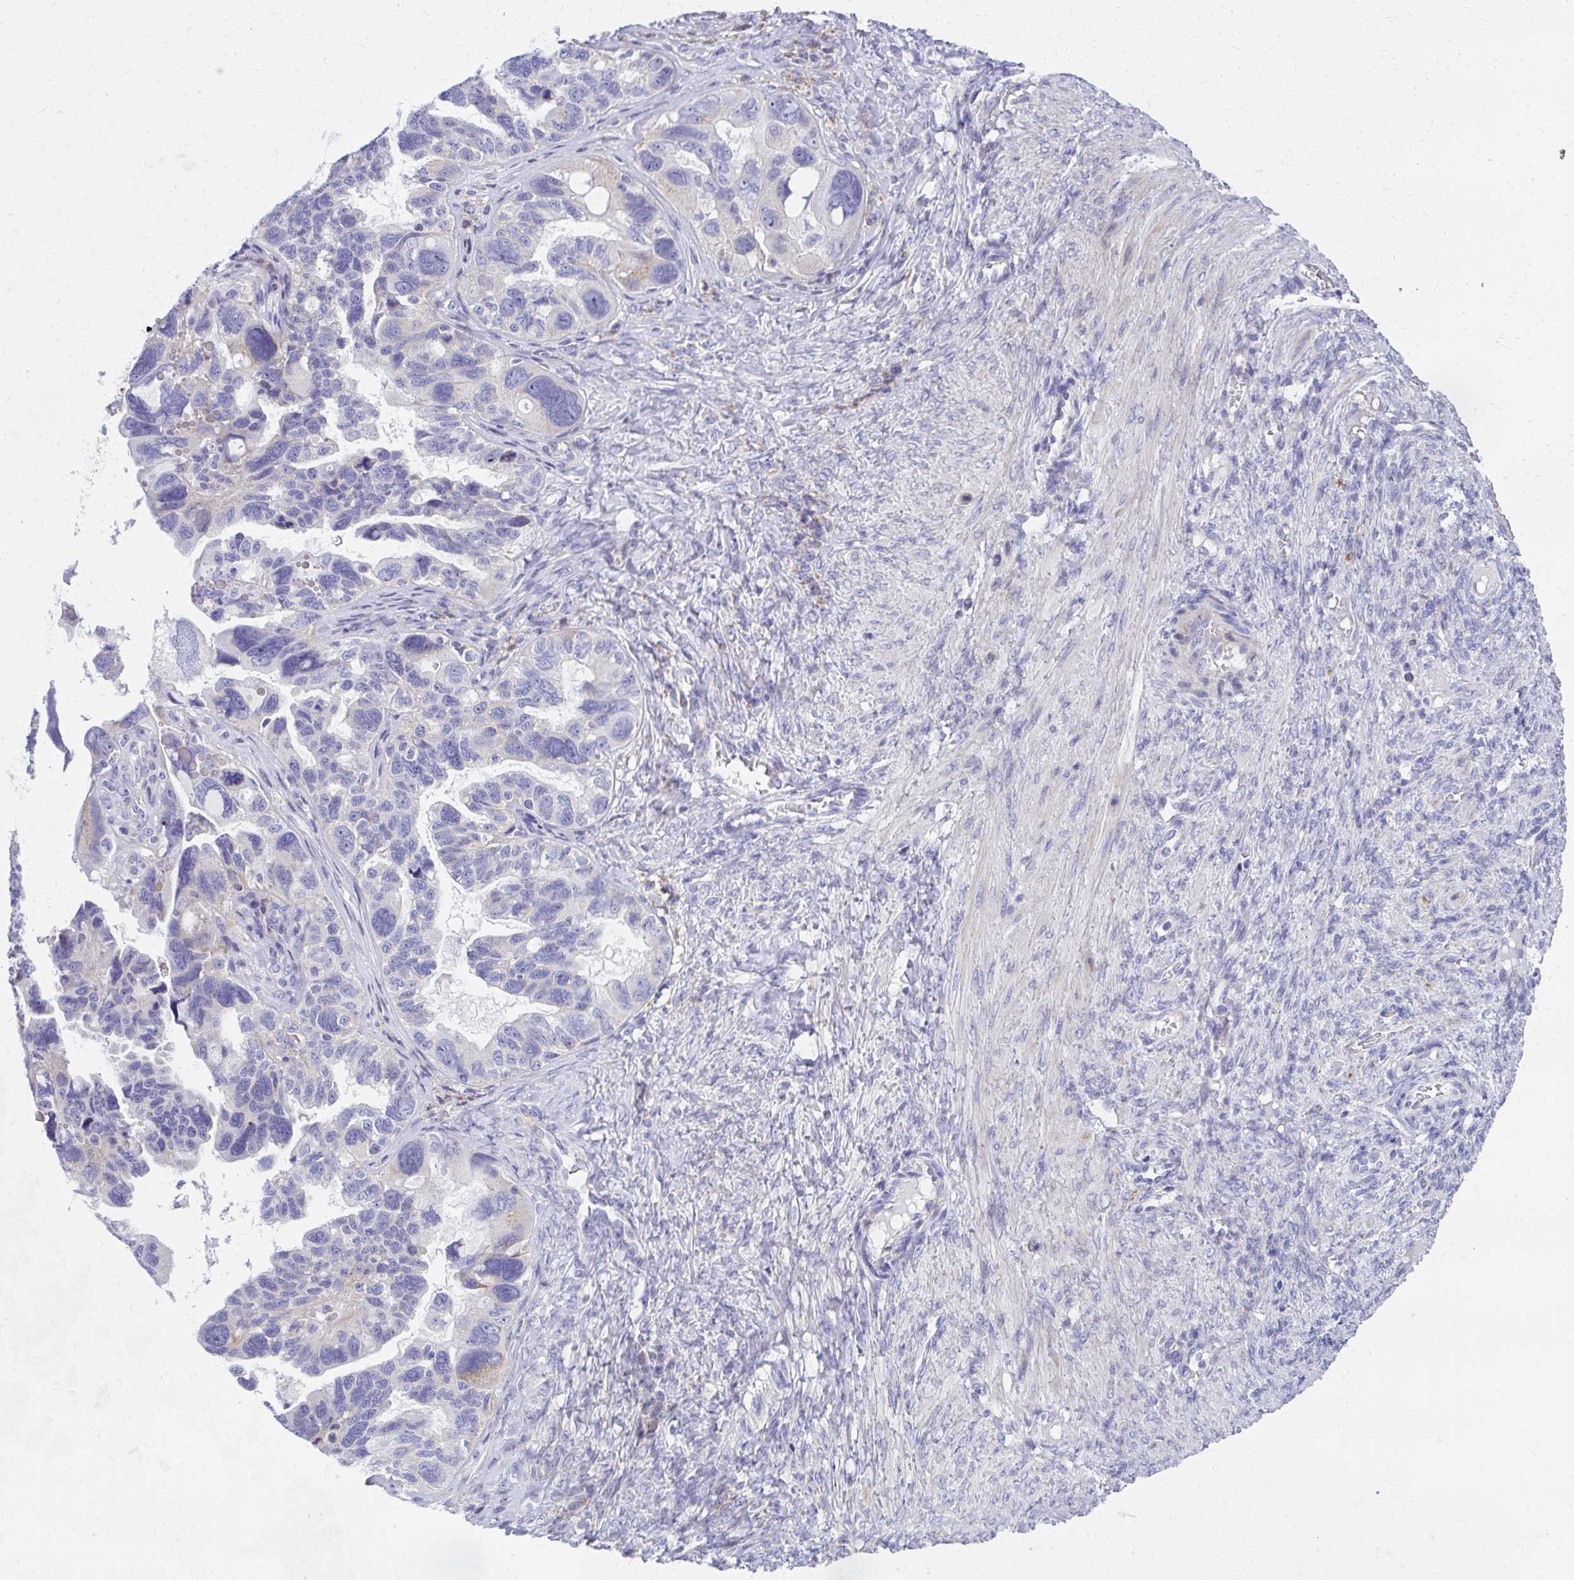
{"staining": {"intensity": "weak", "quantity": "<25%", "location": "cytoplasmic/membranous"}, "tissue": "ovarian cancer", "cell_type": "Tumor cells", "image_type": "cancer", "snomed": [{"axis": "morphology", "description": "Cystadenocarcinoma, serous, NOS"}, {"axis": "topography", "description": "Ovary"}], "caption": "This is an immunohistochemistry (IHC) histopathology image of serous cystadenocarcinoma (ovarian). There is no expression in tumor cells.", "gene": "IL37", "patient": {"sex": "female", "age": 60}}